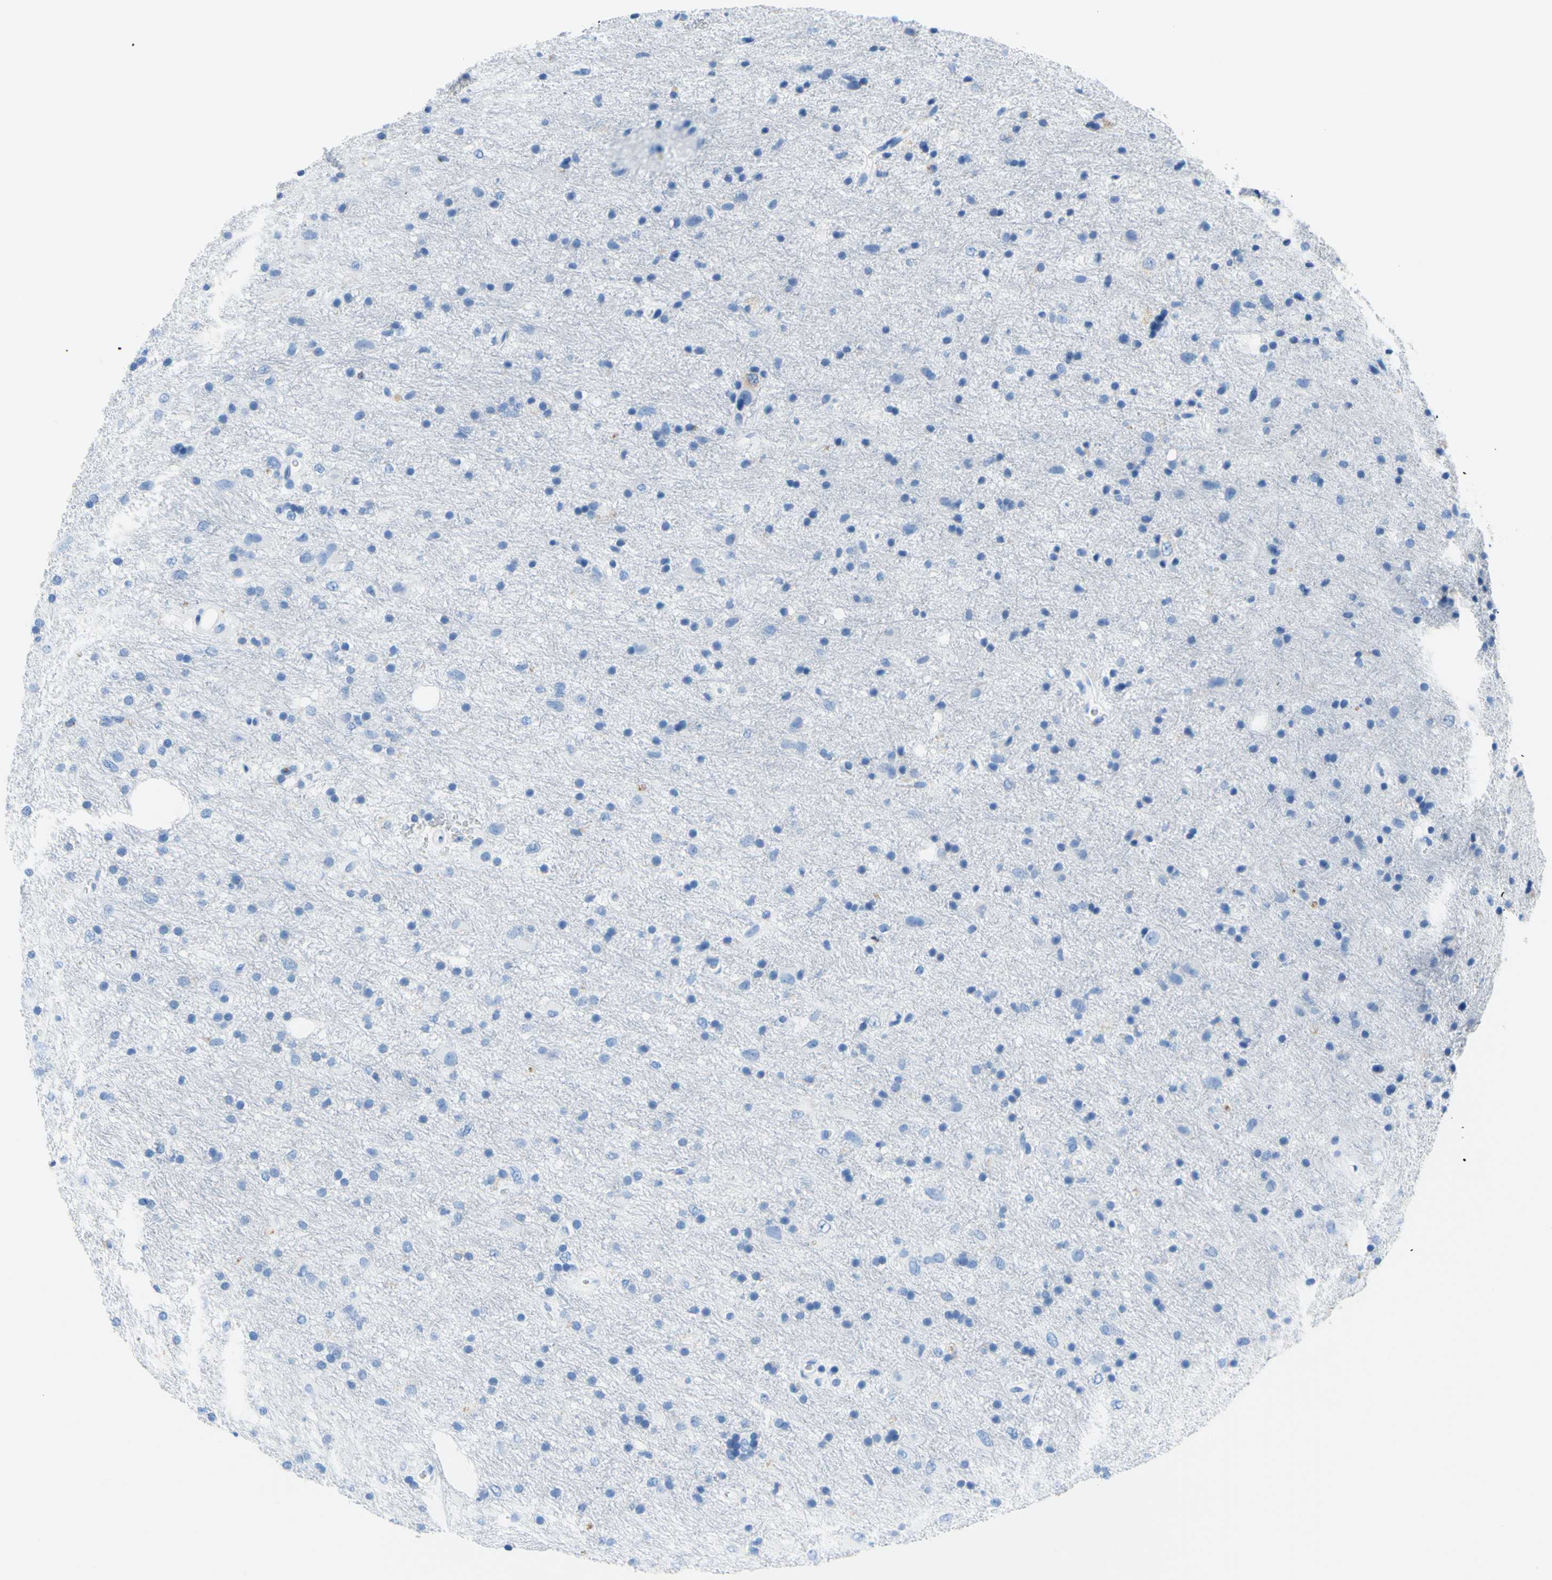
{"staining": {"intensity": "negative", "quantity": "none", "location": "none"}, "tissue": "glioma", "cell_type": "Tumor cells", "image_type": "cancer", "snomed": [{"axis": "morphology", "description": "Glioma, malignant, Low grade"}, {"axis": "topography", "description": "Brain"}], "caption": "Immunohistochemistry micrograph of neoplastic tissue: human malignant low-grade glioma stained with DAB shows no significant protein expression in tumor cells.", "gene": "MYH2", "patient": {"sex": "male", "age": 77}}